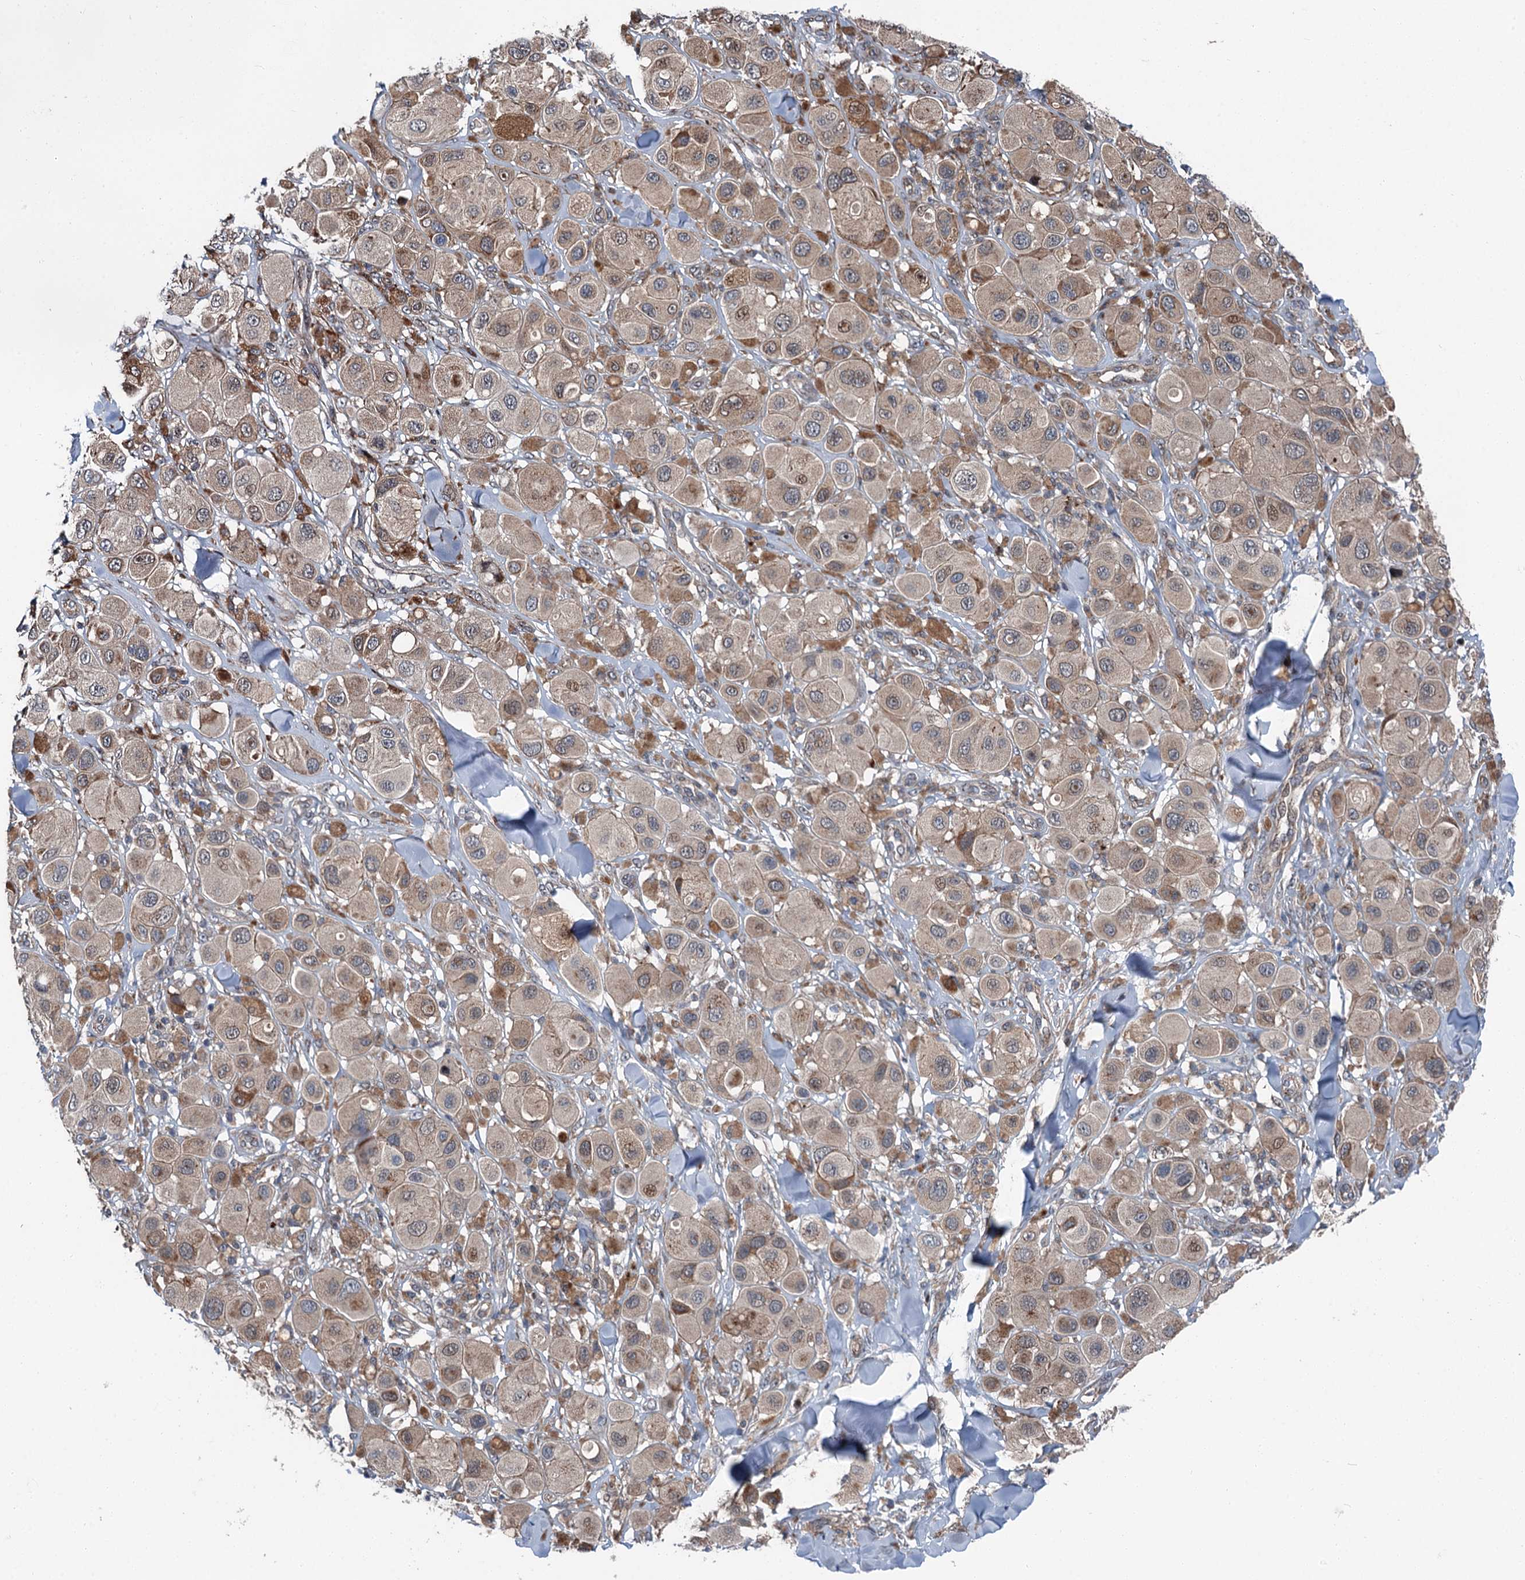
{"staining": {"intensity": "weak", "quantity": "25%-75%", "location": "cytoplasmic/membranous"}, "tissue": "melanoma", "cell_type": "Tumor cells", "image_type": "cancer", "snomed": [{"axis": "morphology", "description": "Malignant melanoma, Metastatic site"}, {"axis": "topography", "description": "Skin"}], "caption": "High-magnification brightfield microscopy of malignant melanoma (metastatic site) stained with DAB (brown) and counterstained with hematoxylin (blue). tumor cells exhibit weak cytoplasmic/membranous expression is appreciated in about25%-75% of cells.", "gene": "POLR1D", "patient": {"sex": "male", "age": 41}}